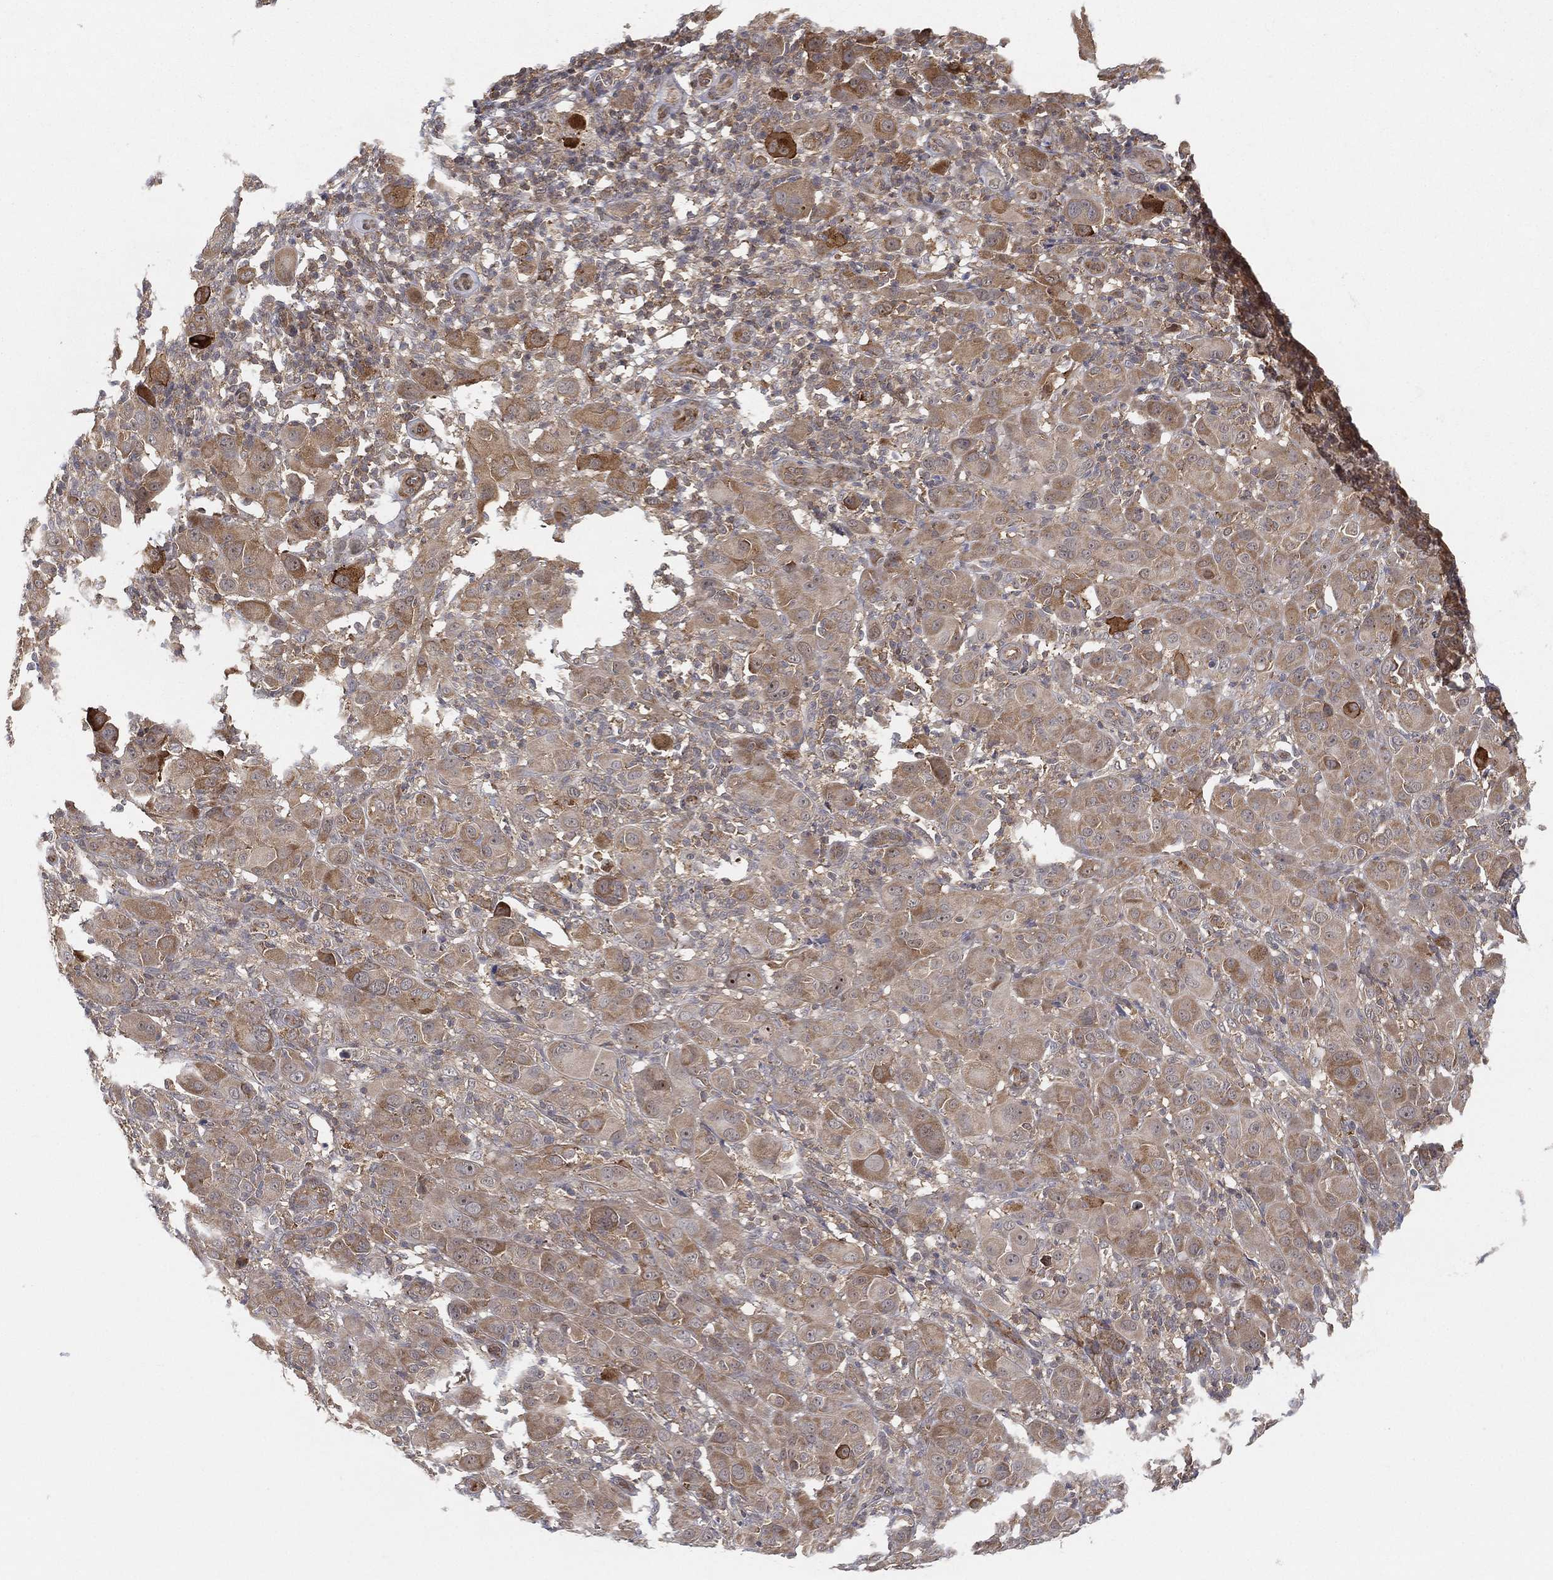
{"staining": {"intensity": "moderate", "quantity": "<25%", "location": "cytoplasmic/membranous"}, "tissue": "melanoma", "cell_type": "Tumor cells", "image_type": "cancer", "snomed": [{"axis": "morphology", "description": "Malignant melanoma, NOS"}, {"axis": "topography", "description": "Skin"}], "caption": "Immunohistochemistry (DAB (3,3'-diaminobenzidine)) staining of melanoma displays moderate cytoplasmic/membranous protein expression in approximately <25% of tumor cells. The staining was performed using DAB to visualize the protein expression in brown, while the nuclei were stained in blue with hematoxylin (Magnification: 20x).", "gene": "TMTC4", "patient": {"sex": "female", "age": 87}}